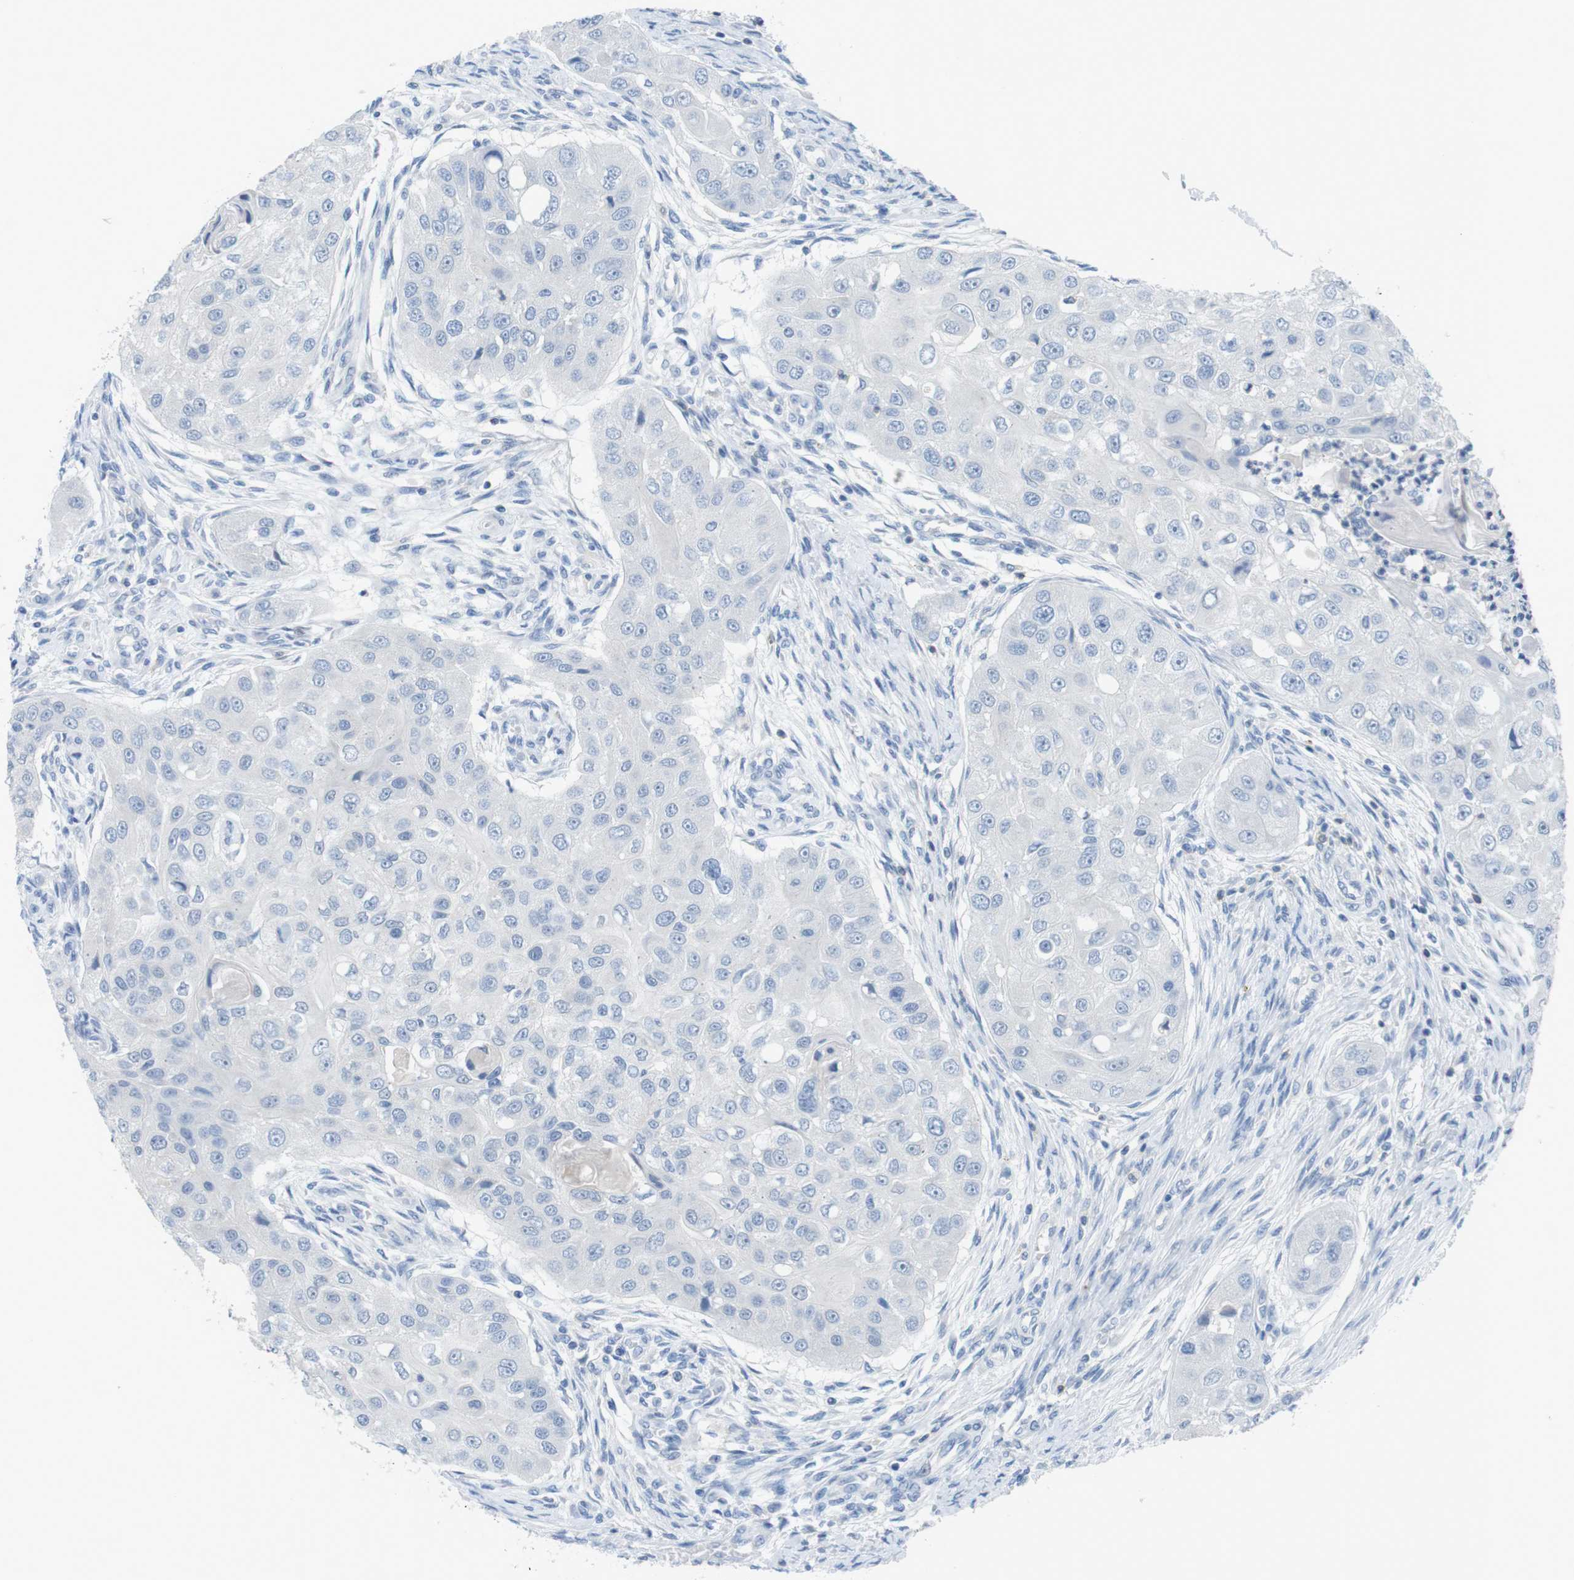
{"staining": {"intensity": "negative", "quantity": "none", "location": "none"}, "tissue": "head and neck cancer", "cell_type": "Tumor cells", "image_type": "cancer", "snomed": [{"axis": "morphology", "description": "Normal tissue, NOS"}, {"axis": "morphology", "description": "Squamous cell carcinoma, NOS"}, {"axis": "topography", "description": "Skeletal muscle"}, {"axis": "topography", "description": "Head-Neck"}], "caption": "Tumor cells are negative for brown protein staining in head and neck squamous cell carcinoma.", "gene": "CD5", "patient": {"sex": "male", "age": 51}}